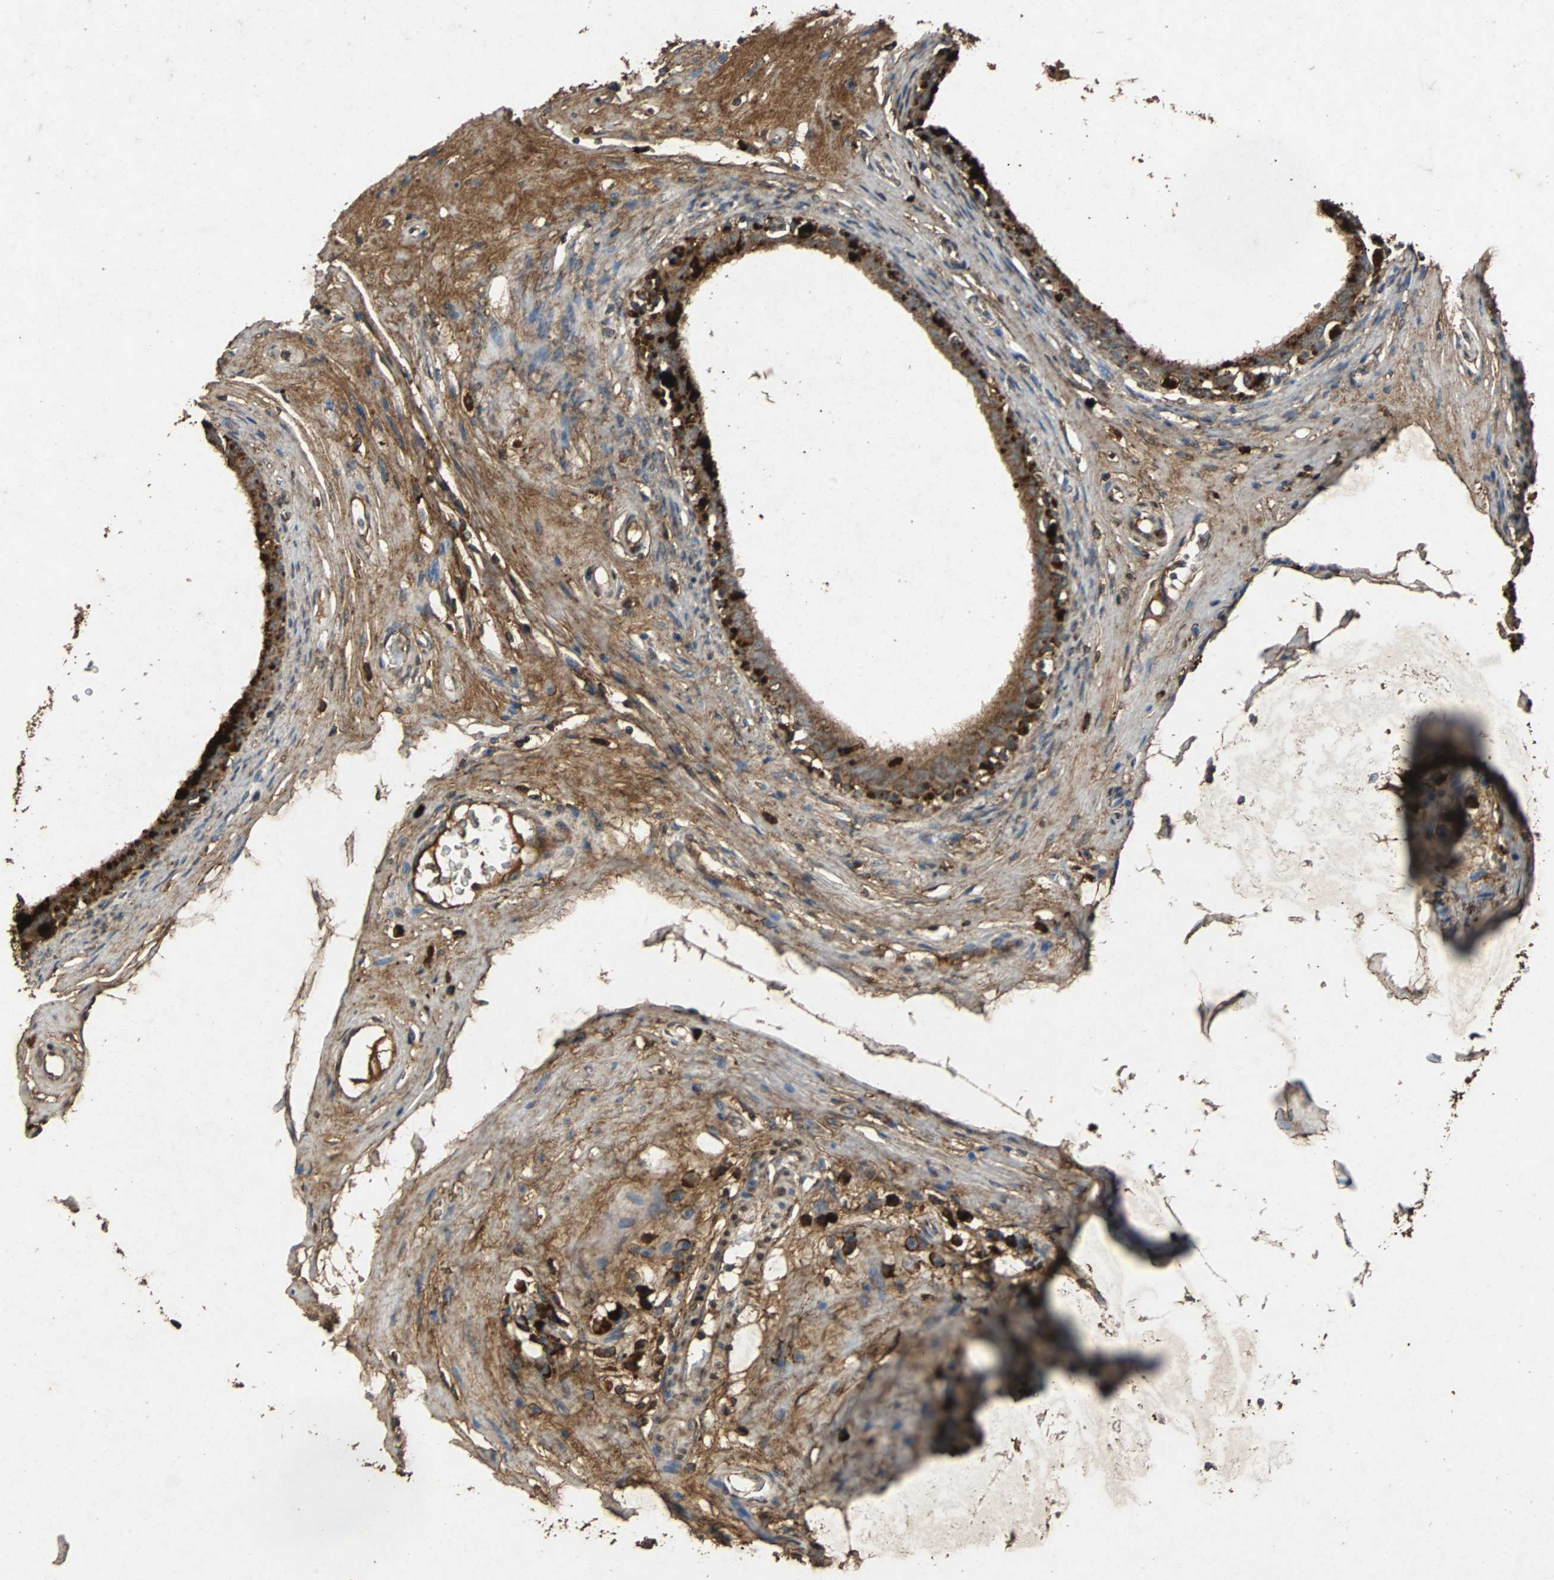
{"staining": {"intensity": "strong", "quantity": ">75%", "location": "cytoplasmic/membranous"}, "tissue": "epididymis", "cell_type": "Glandular cells", "image_type": "normal", "snomed": [{"axis": "morphology", "description": "Normal tissue, NOS"}, {"axis": "morphology", "description": "Inflammation, NOS"}, {"axis": "topography", "description": "Epididymis"}], "caption": "The immunohistochemical stain highlights strong cytoplasmic/membranous expression in glandular cells of normal epididymis. The staining was performed using DAB (3,3'-diaminobenzidine), with brown indicating positive protein expression. Nuclei are stained blue with hematoxylin.", "gene": "NAA10", "patient": {"sex": "male", "age": 84}}